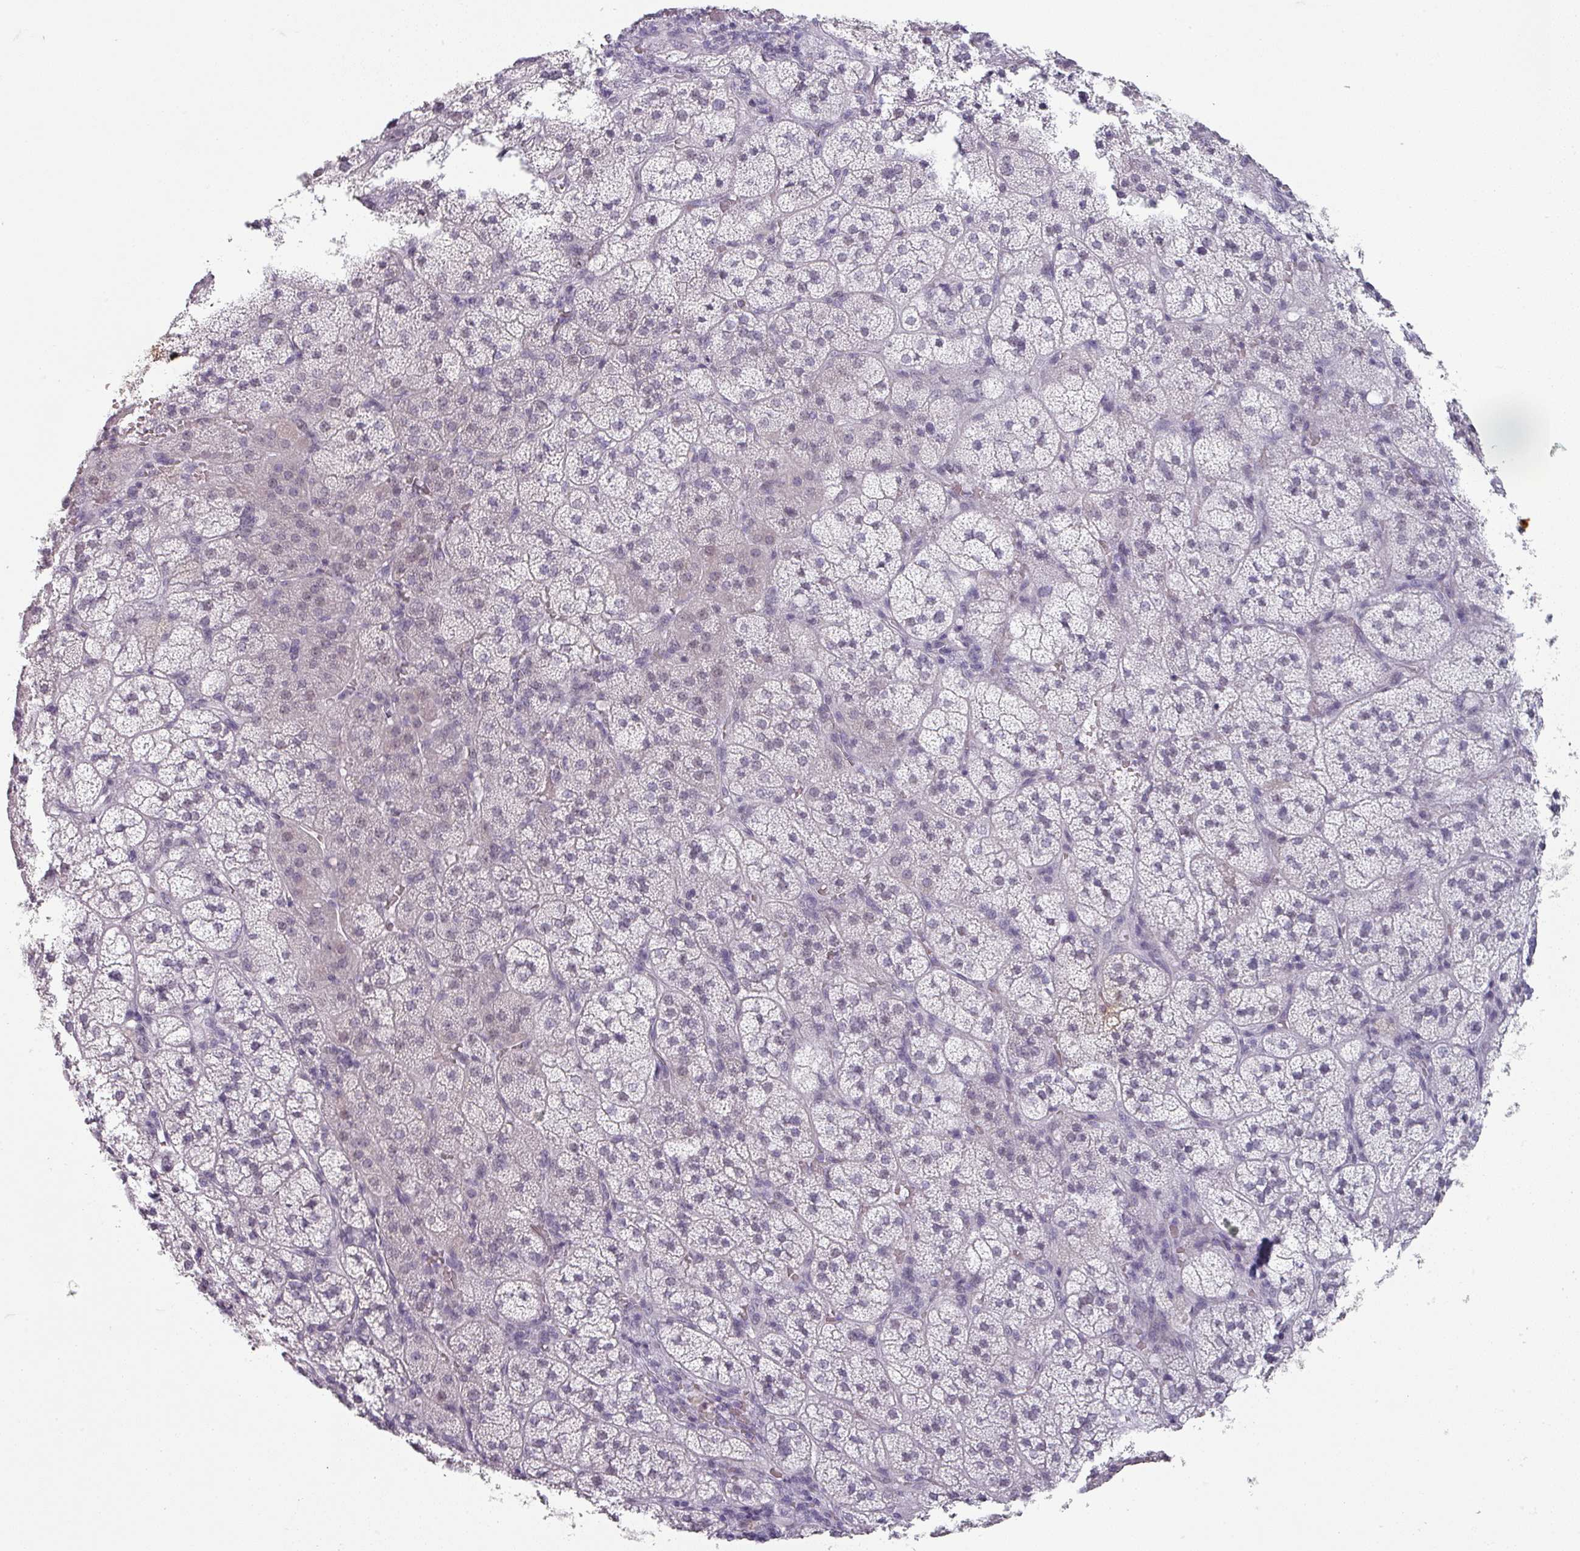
{"staining": {"intensity": "weak", "quantity": "<25%", "location": "nuclear"}, "tissue": "adrenal gland", "cell_type": "Glandular cells", "image_type": "normal", "snomed": [{"axis": "morphology", "description": "Normal tissue, NOS"}, {"axis": "topography", "description": "Adrenal gland"}], "caption": "A high-resolution photomicrograph shows immunohistochemistry staining of normal adrenal gland, which shows no significant positivity in glandular cells.", "gene": "SPRR1A", "patient": {"sex": "female", "age": 44}}